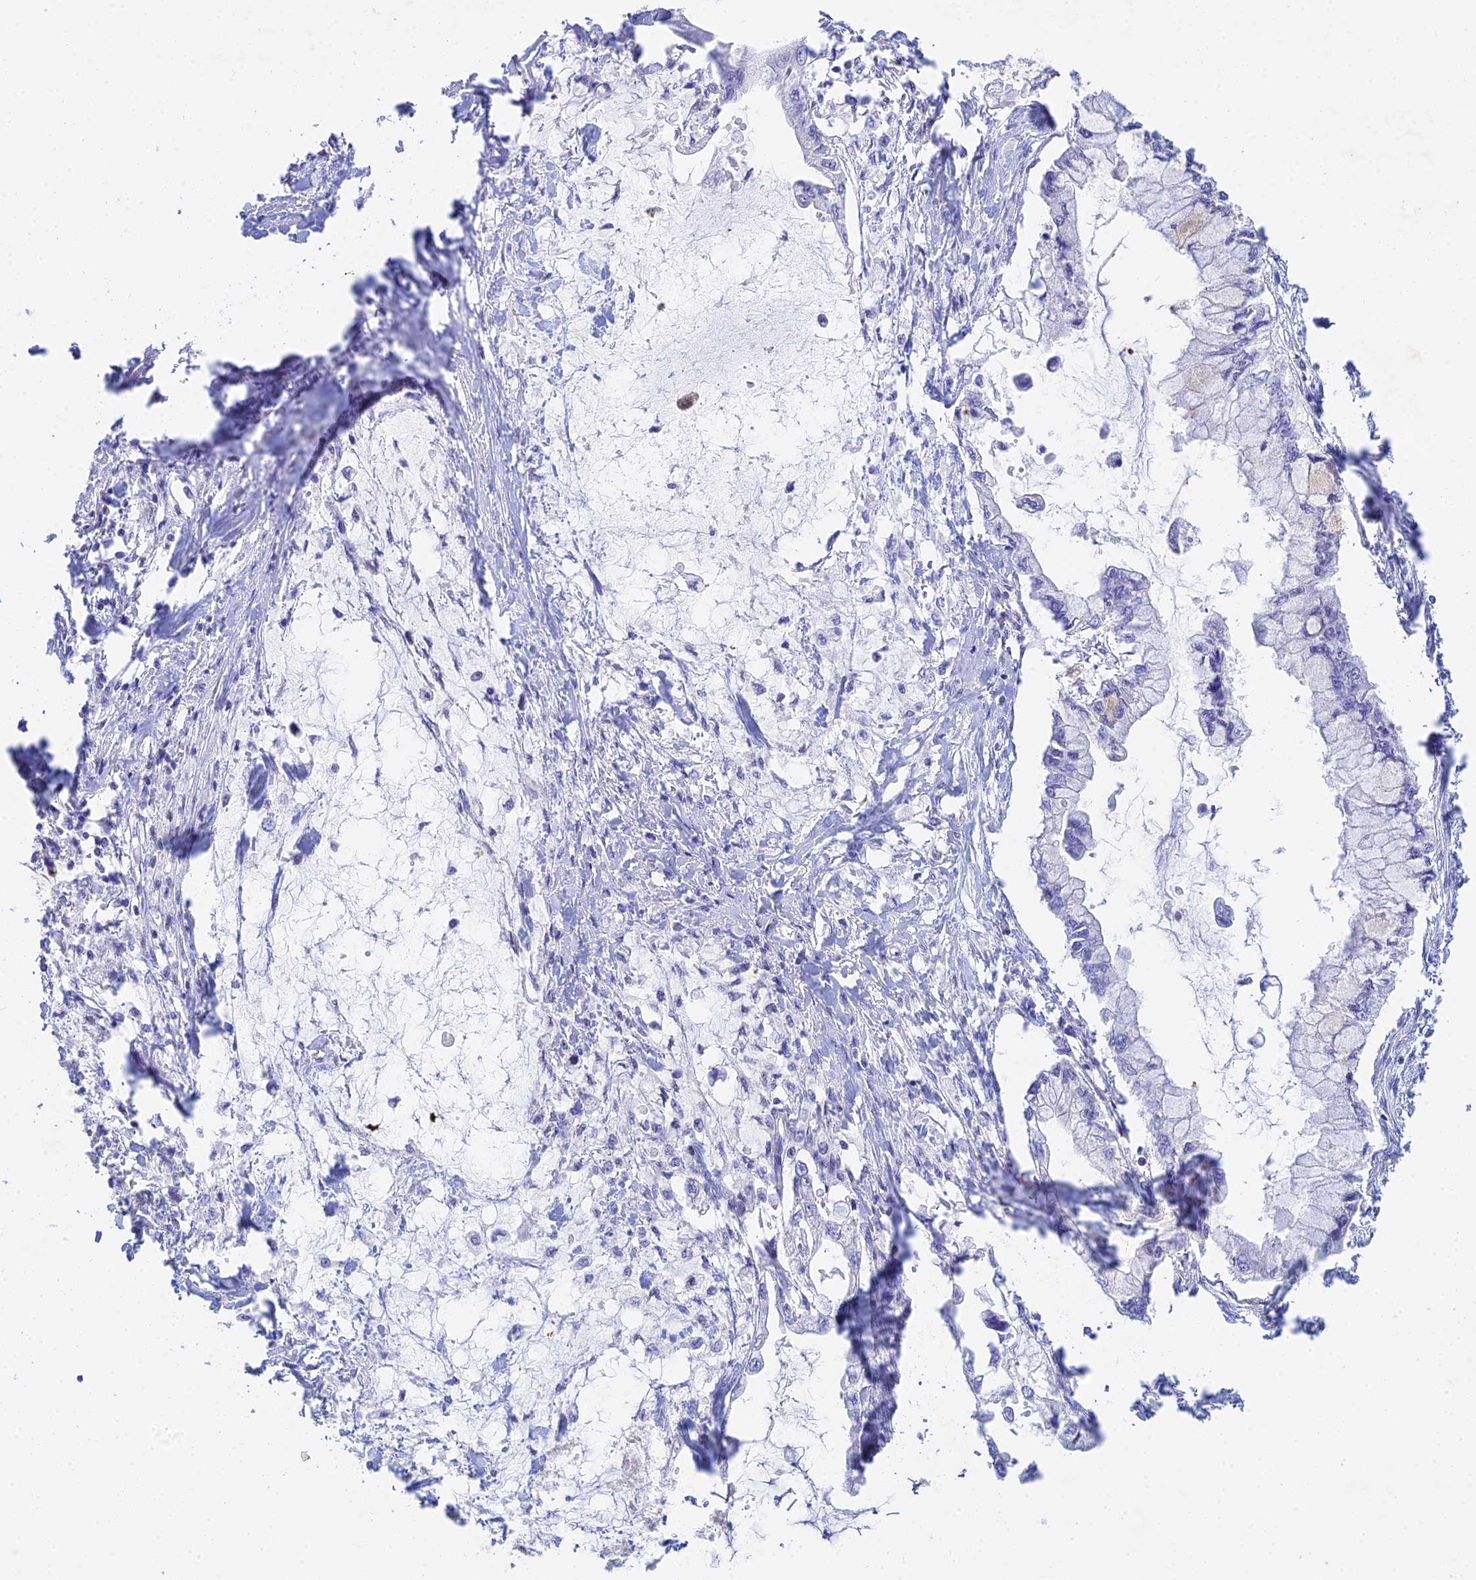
{"staining": {"intensity": "negative", "quantity": "none", "location": "none"}, "tissue": "pancreatic cancer", "cell_type": "Tumor cells", "image_type": "cancer", "snomed": [{"axis": "morphology", "description": "Adenocarcinoma, NOS"}, {"axis": "topography", "description": "Pancreas"}], "caption": "Tumor cells are negative for protein expression in human pancreatic adenocarcinoma.", "gene": "MCM2", "patient": {"sex": "male", "age": 48}}